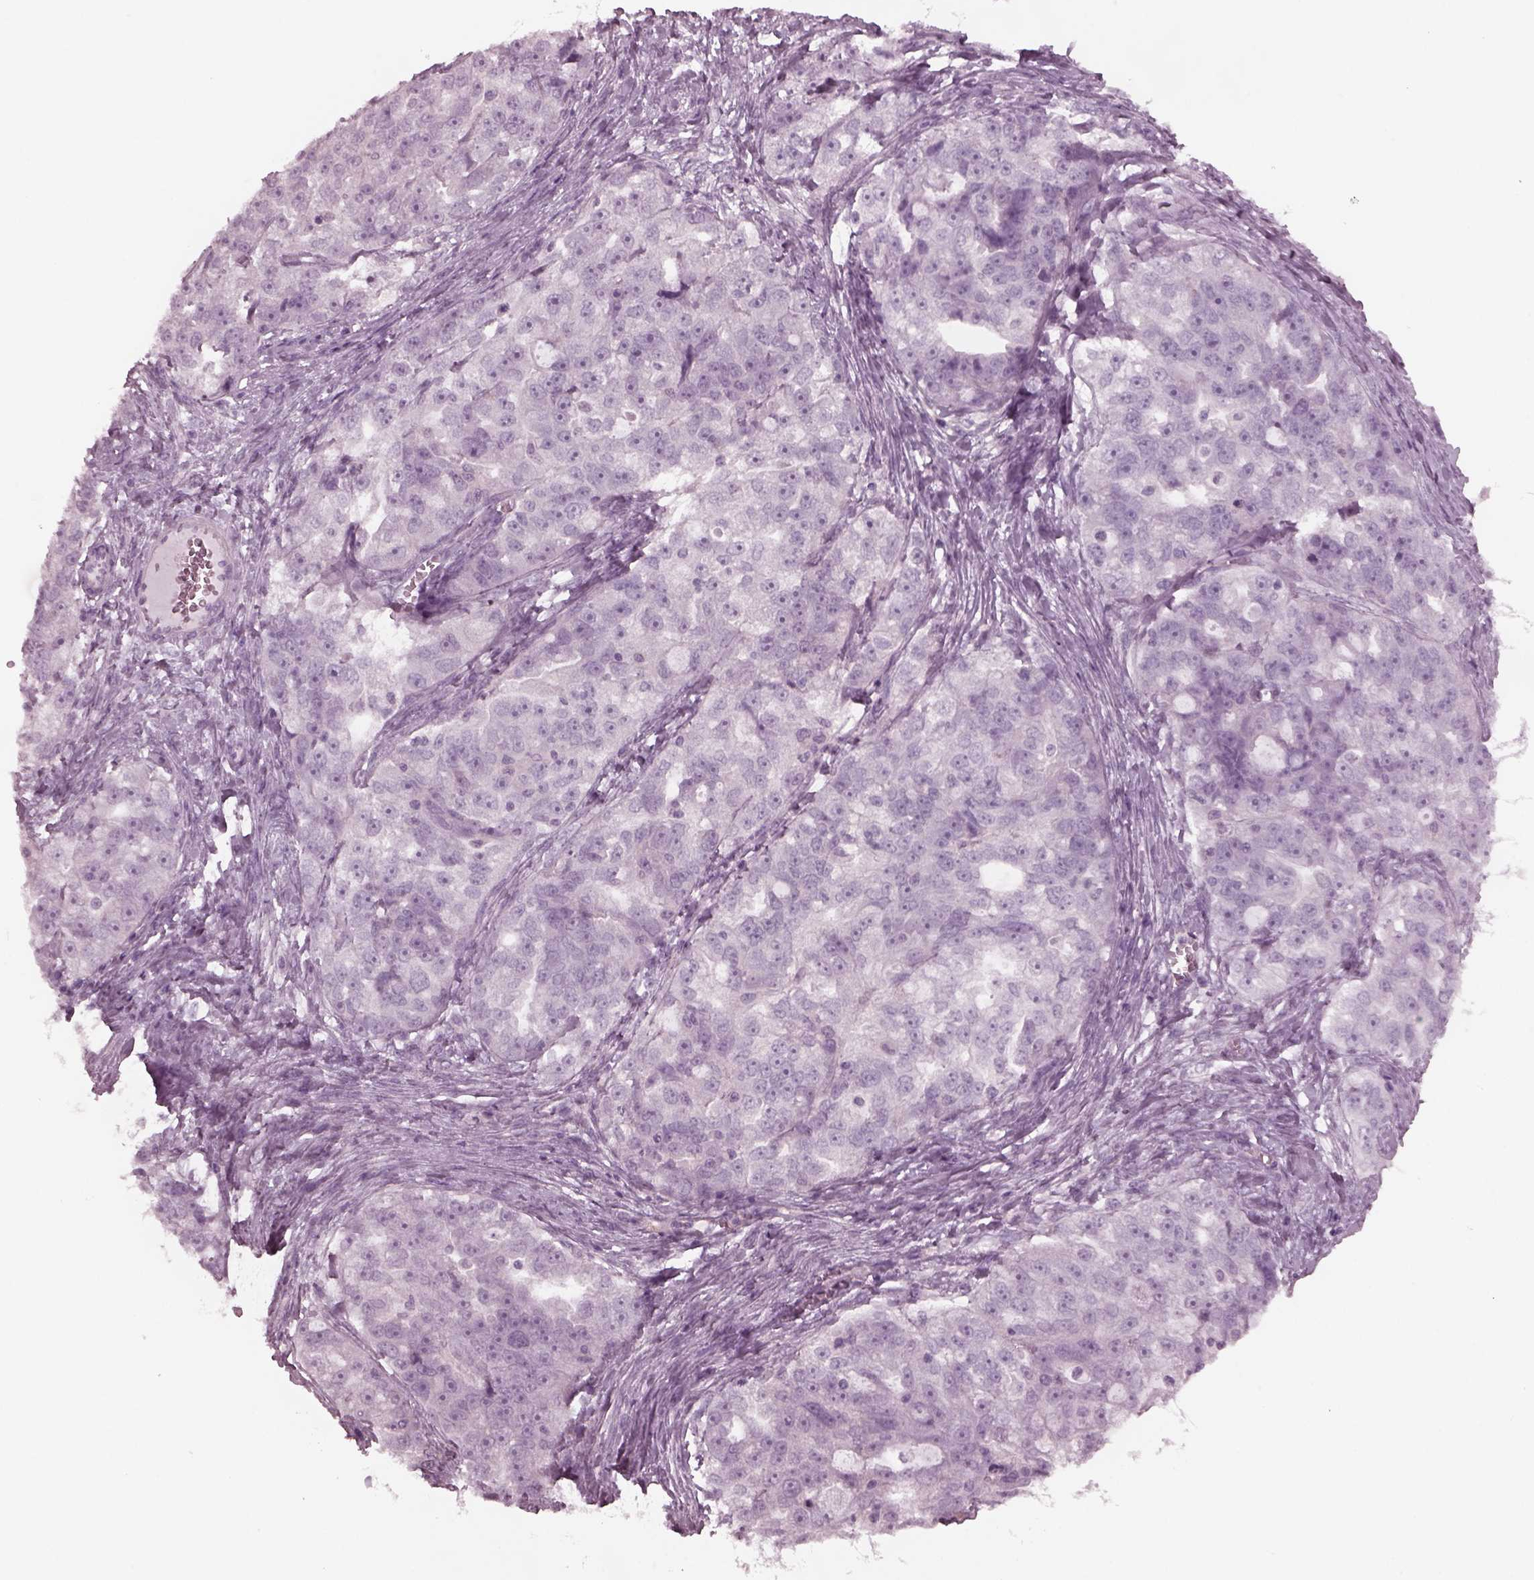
{"staining": {"intensity": "negative", "quantity": "none", "location": "none"}, "tissue": "ovarian cancer", "cell_type": "Tumor cells", "image_type": "cancer", "snomed": [{"axis": "morphology", "description": "Cystadenocarcinoma, serous, NOS"}, {"axis": "topography", "description": "Ovary"}], "caption": "Tumor cells show no significant positivity in ovarian cancer.", "gene": "YY2", "patient": {"sex": "female", "age": 51}}